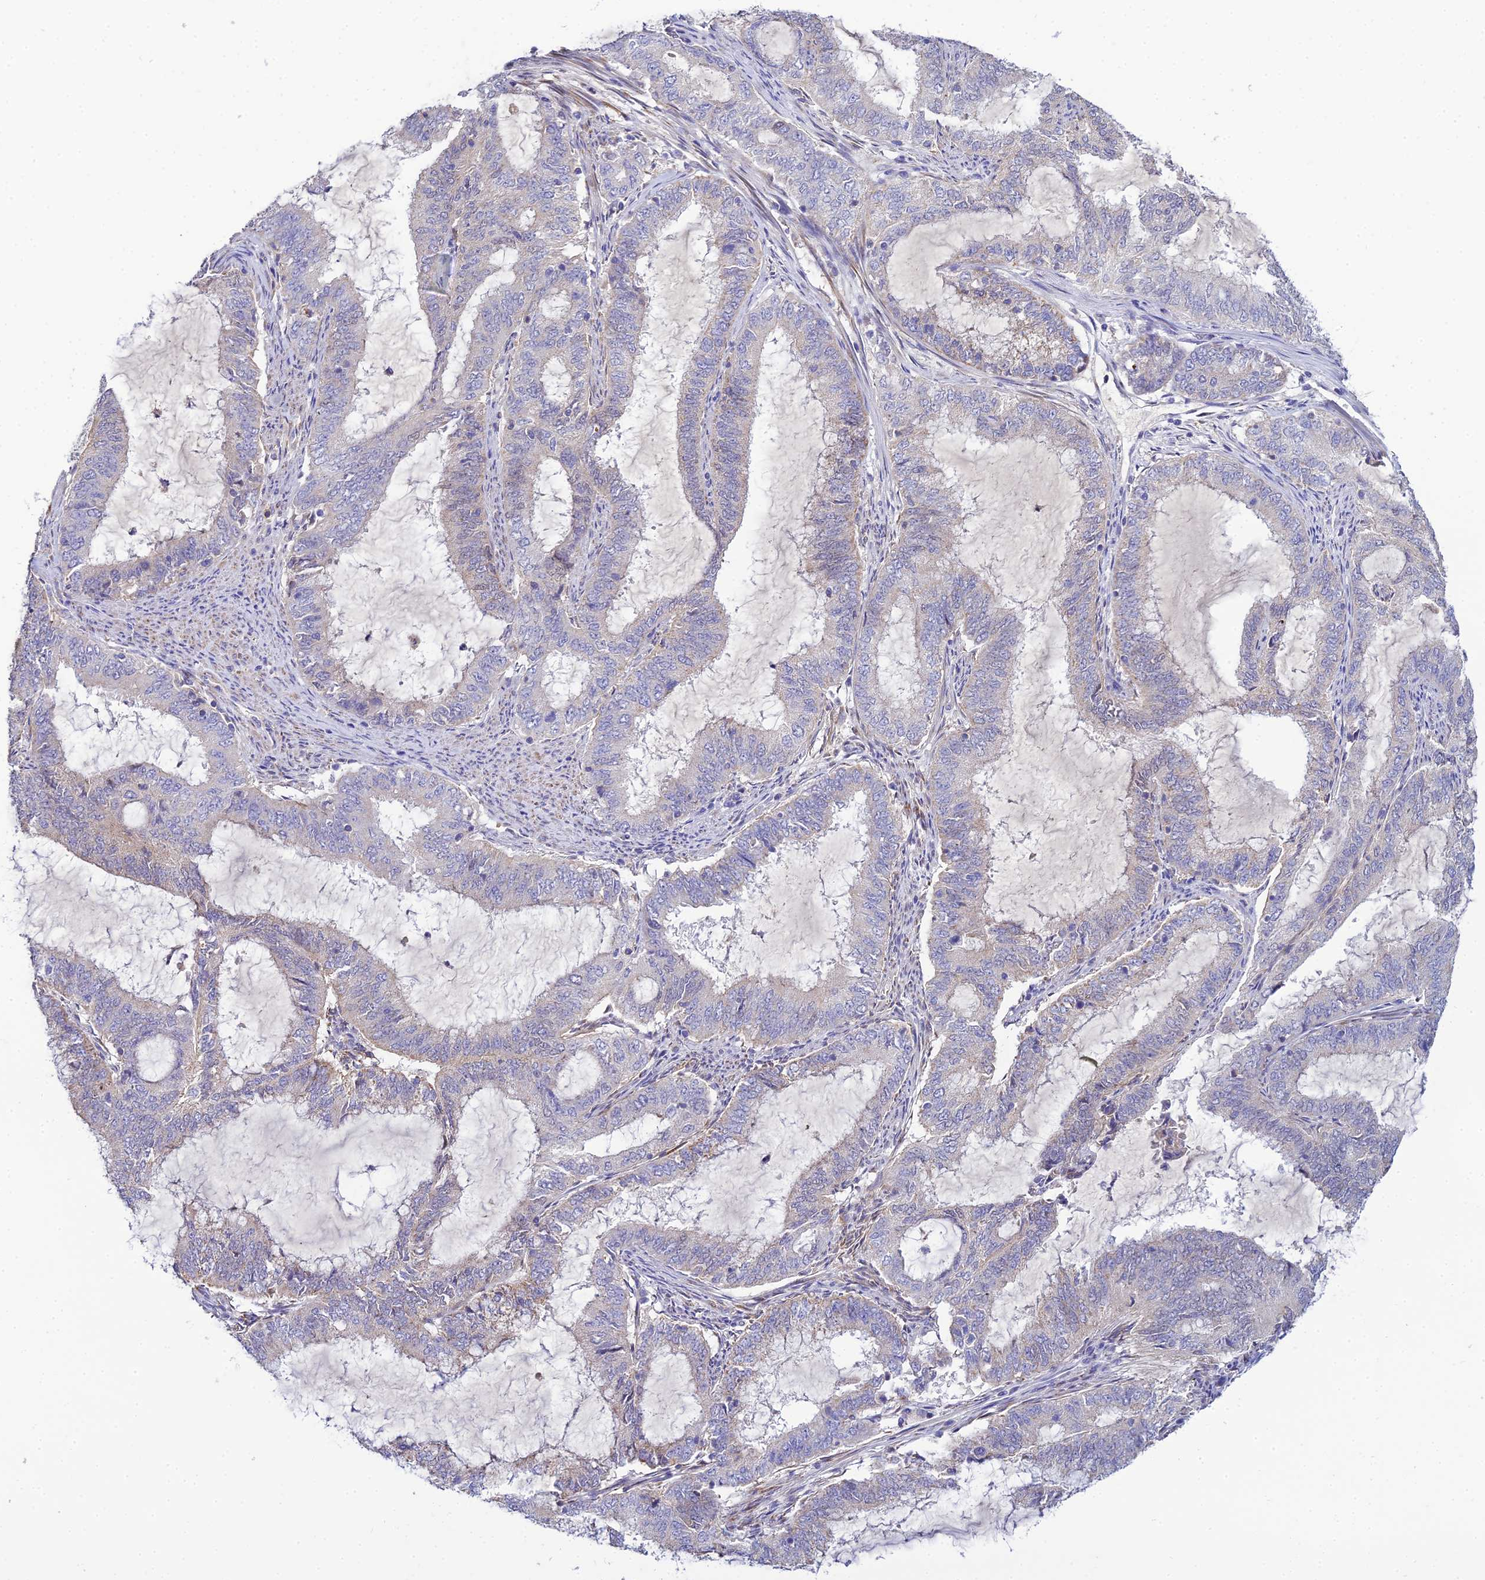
{"staining": {"intensity": "negative", "quantity": "none", "location": "none"}, "tissue": "endometrial cancer", "cell_type": "Tumor cells", "image_type": "cancer", "snomed": [{"axis": "morphology", "description": "Adenocarcinoma, NOS"}, {"axis": "topography", "description": "Endometrium"}], "caption": "DAB (3,3'-diaminobenzidine) immunohistochemical staining of adenocarcinoma (endometrial) exhibits no significant staining in tumor cells.", "gene": "ACOT2", "patient": {"sex": "female", "age": 51}}